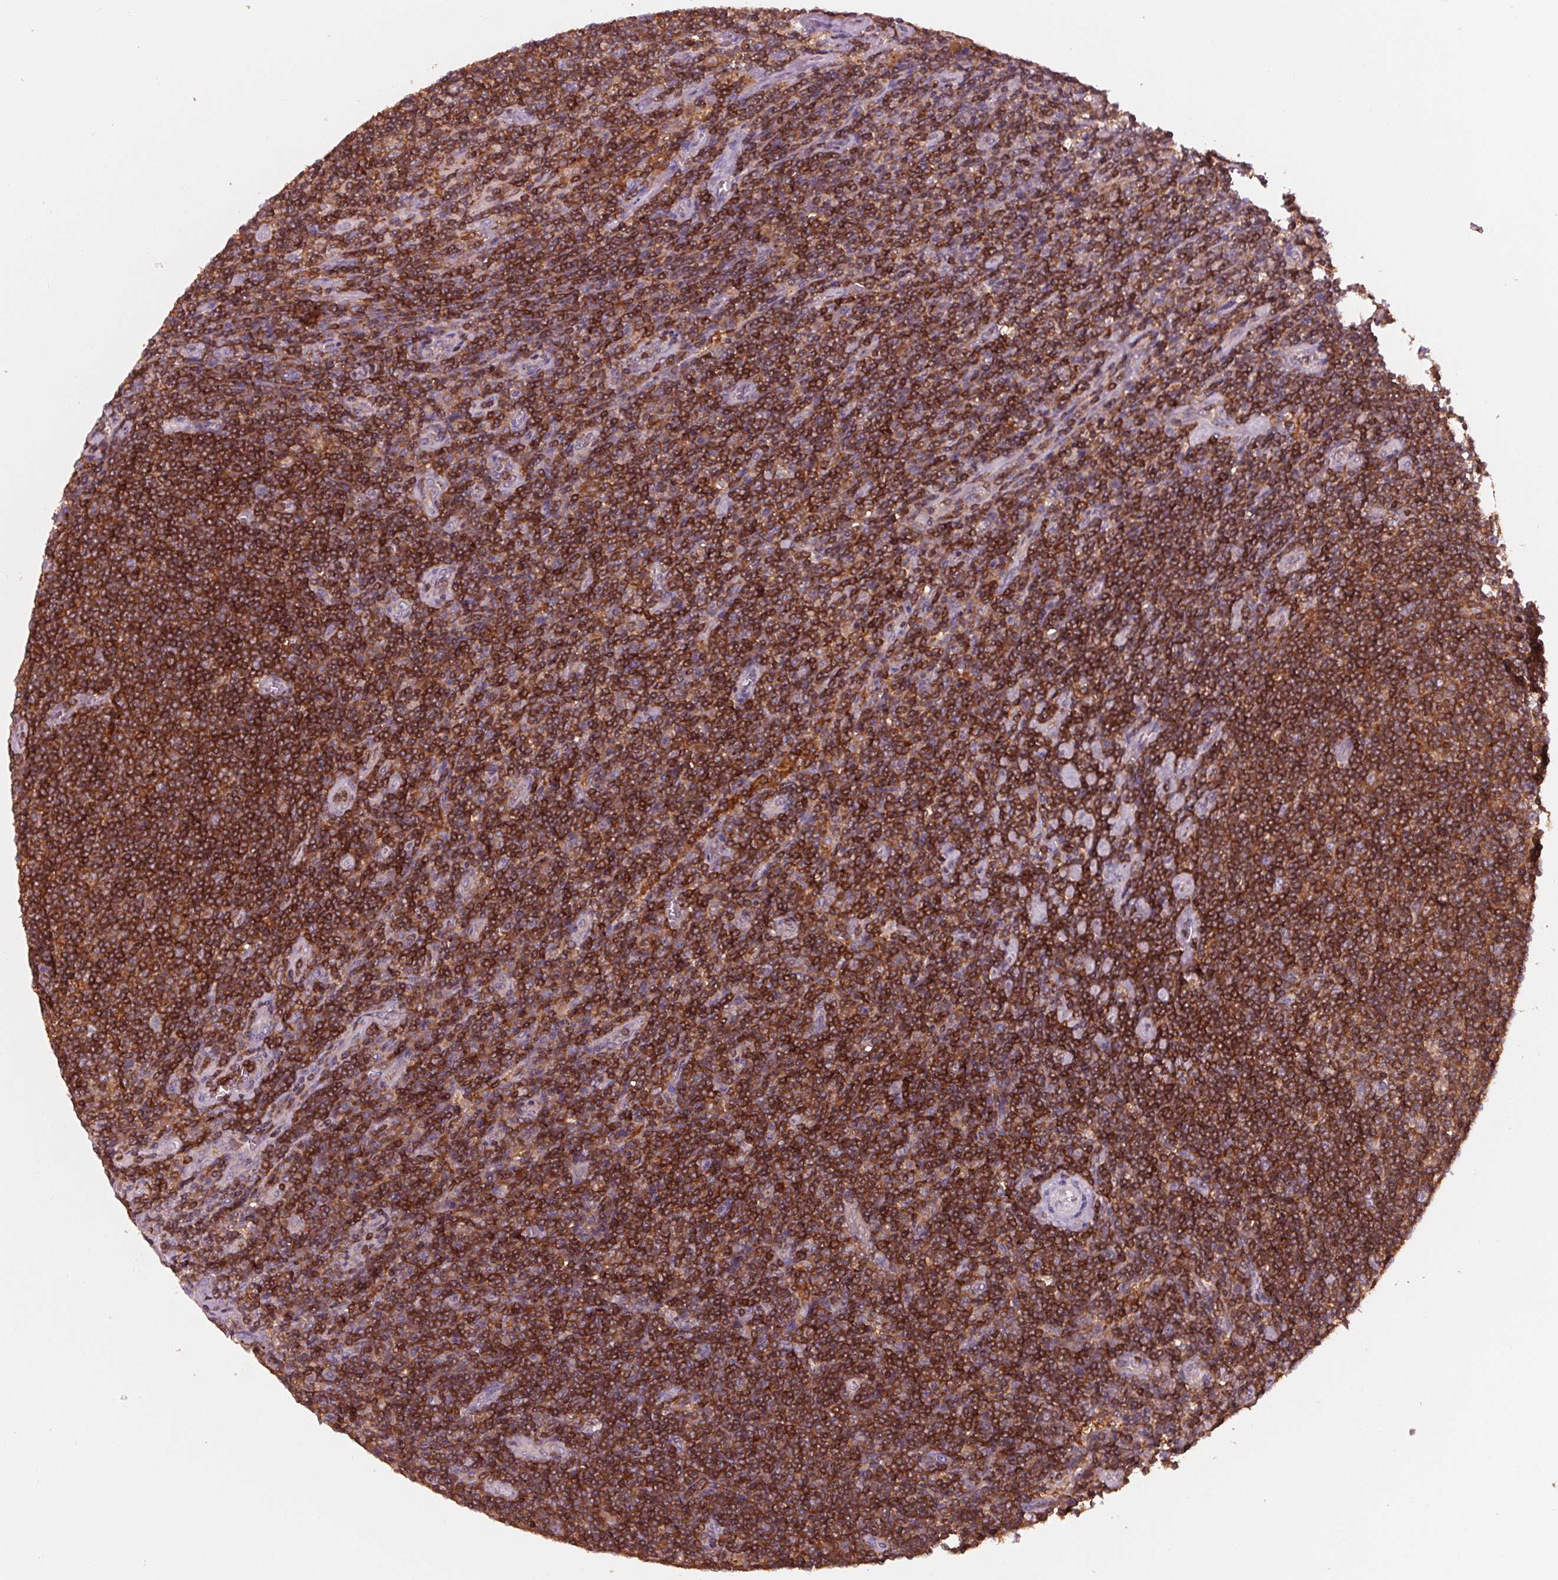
{"staining": {"intensity": "strong", "quantity": ">75%", "location": "cytoplasmic/membranous"}, "tissue": "lymphoma", "cell_type": "Tumor cells", "image_type": "cancer", "snomed": [{"axis": "morphology", "description": "Hodgkin's disease, NOS"}, {"axis": "topography", "description": "Lymph node"}], "caption": "A photomicrograph of lymphoma stained for a protein exhibits strong cytoplasmic/membranous brown staining in tumor cells.", "gene": "ARHGAP25", "patient": {"sex": "male", "age": 40}}